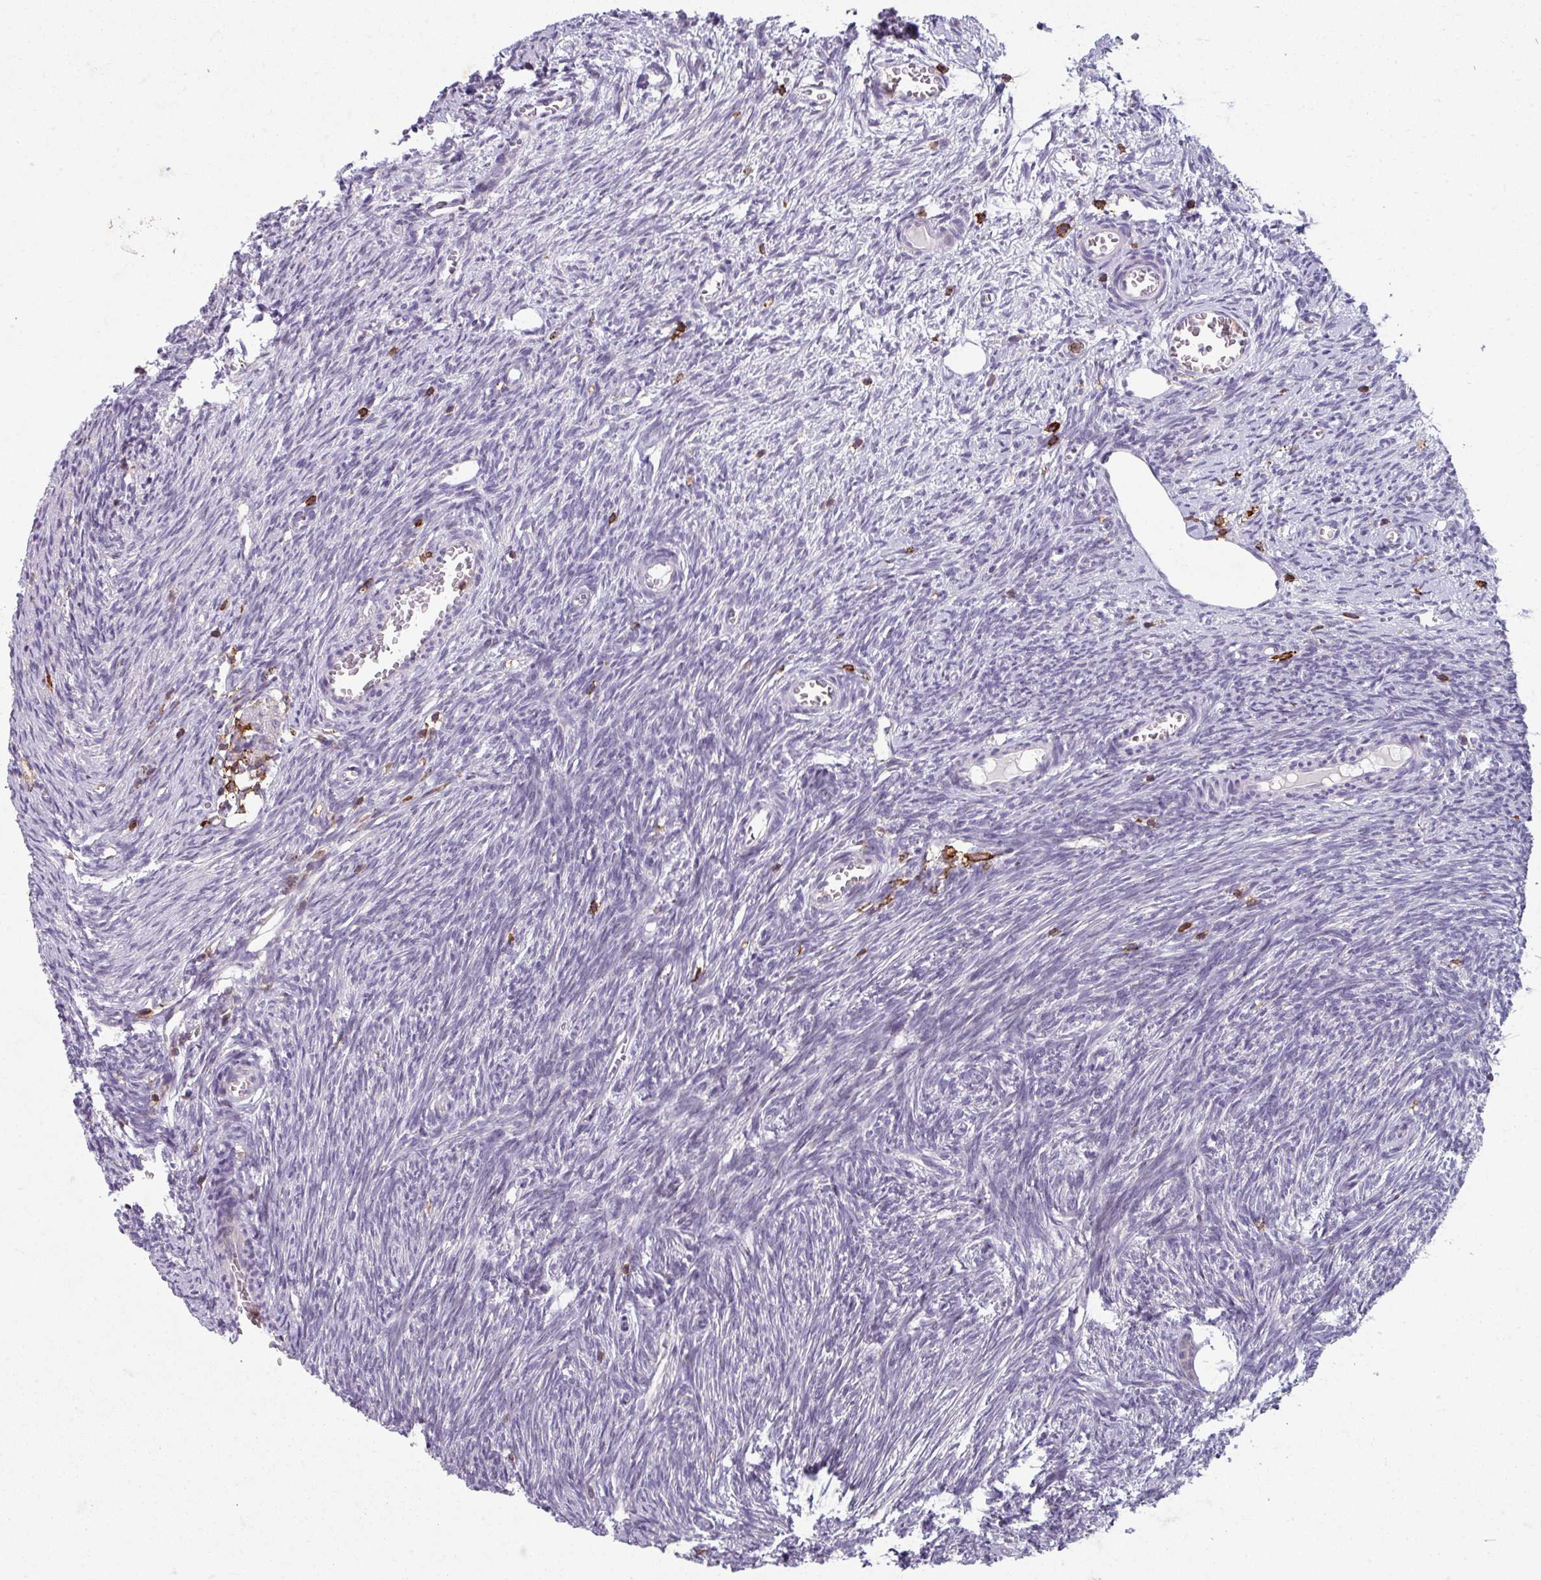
{"staining": {"intensity": "negative", "quantity": "none", "location": "none"}, "tissue": "ovary", "cell_type": "Ovarian stroma cells", "image_type": "normal", "snomed": [{"axis": "morphology", "description": "Normal tissue, NOS"}, {"axis": "topography", "description": "Ovary"}], "caption": "Human ovary stained for a protein using immunohistochemistry (IHC) exhibits no positivity in ovarian stroma cells.", "gene": "NEDD9", "patient": {"sex": "female", "age": 44}}